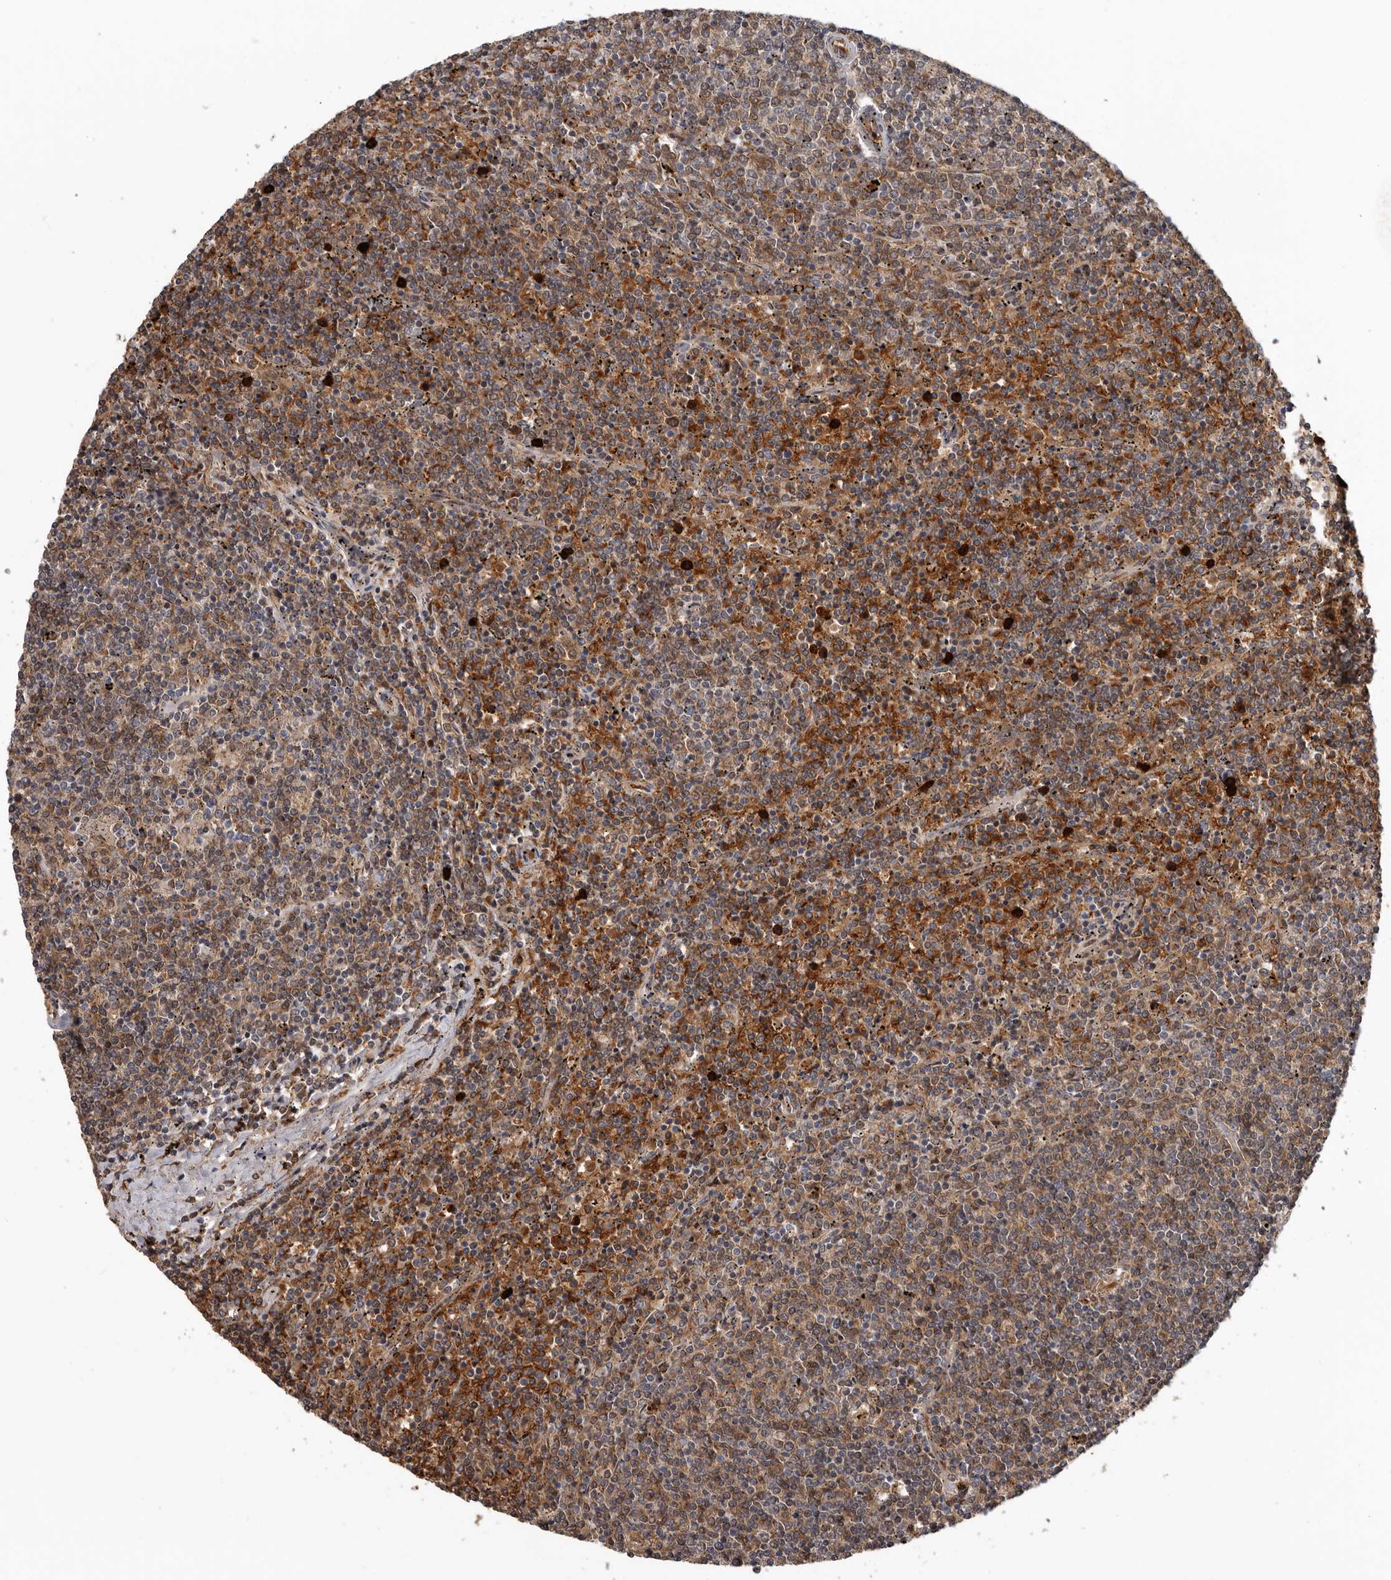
{"staining": {"intensity": "moderate", "quantity": ">75%", "location": "cytoplasmic/membranous"}, "tissue": "lymphoma", "cell_type": "Tumor cells", "image_type": "cancer", "snomed": [{"axis": "morphology", "description": "Malignant lymphoma, non-Hodgkin's type, Low grade"}, {"axis": "topography", "description": "Spleen"}], "caption": "Immunohistochemical staining of human lymphoma exhibits medium levels of moderate cytoplasmic/membranous protein staining in about >75% of tumor cells. Nuclei are stained in blue.", "gene": "FGFR4", "patient": {"sex": "female", "age": 50}}